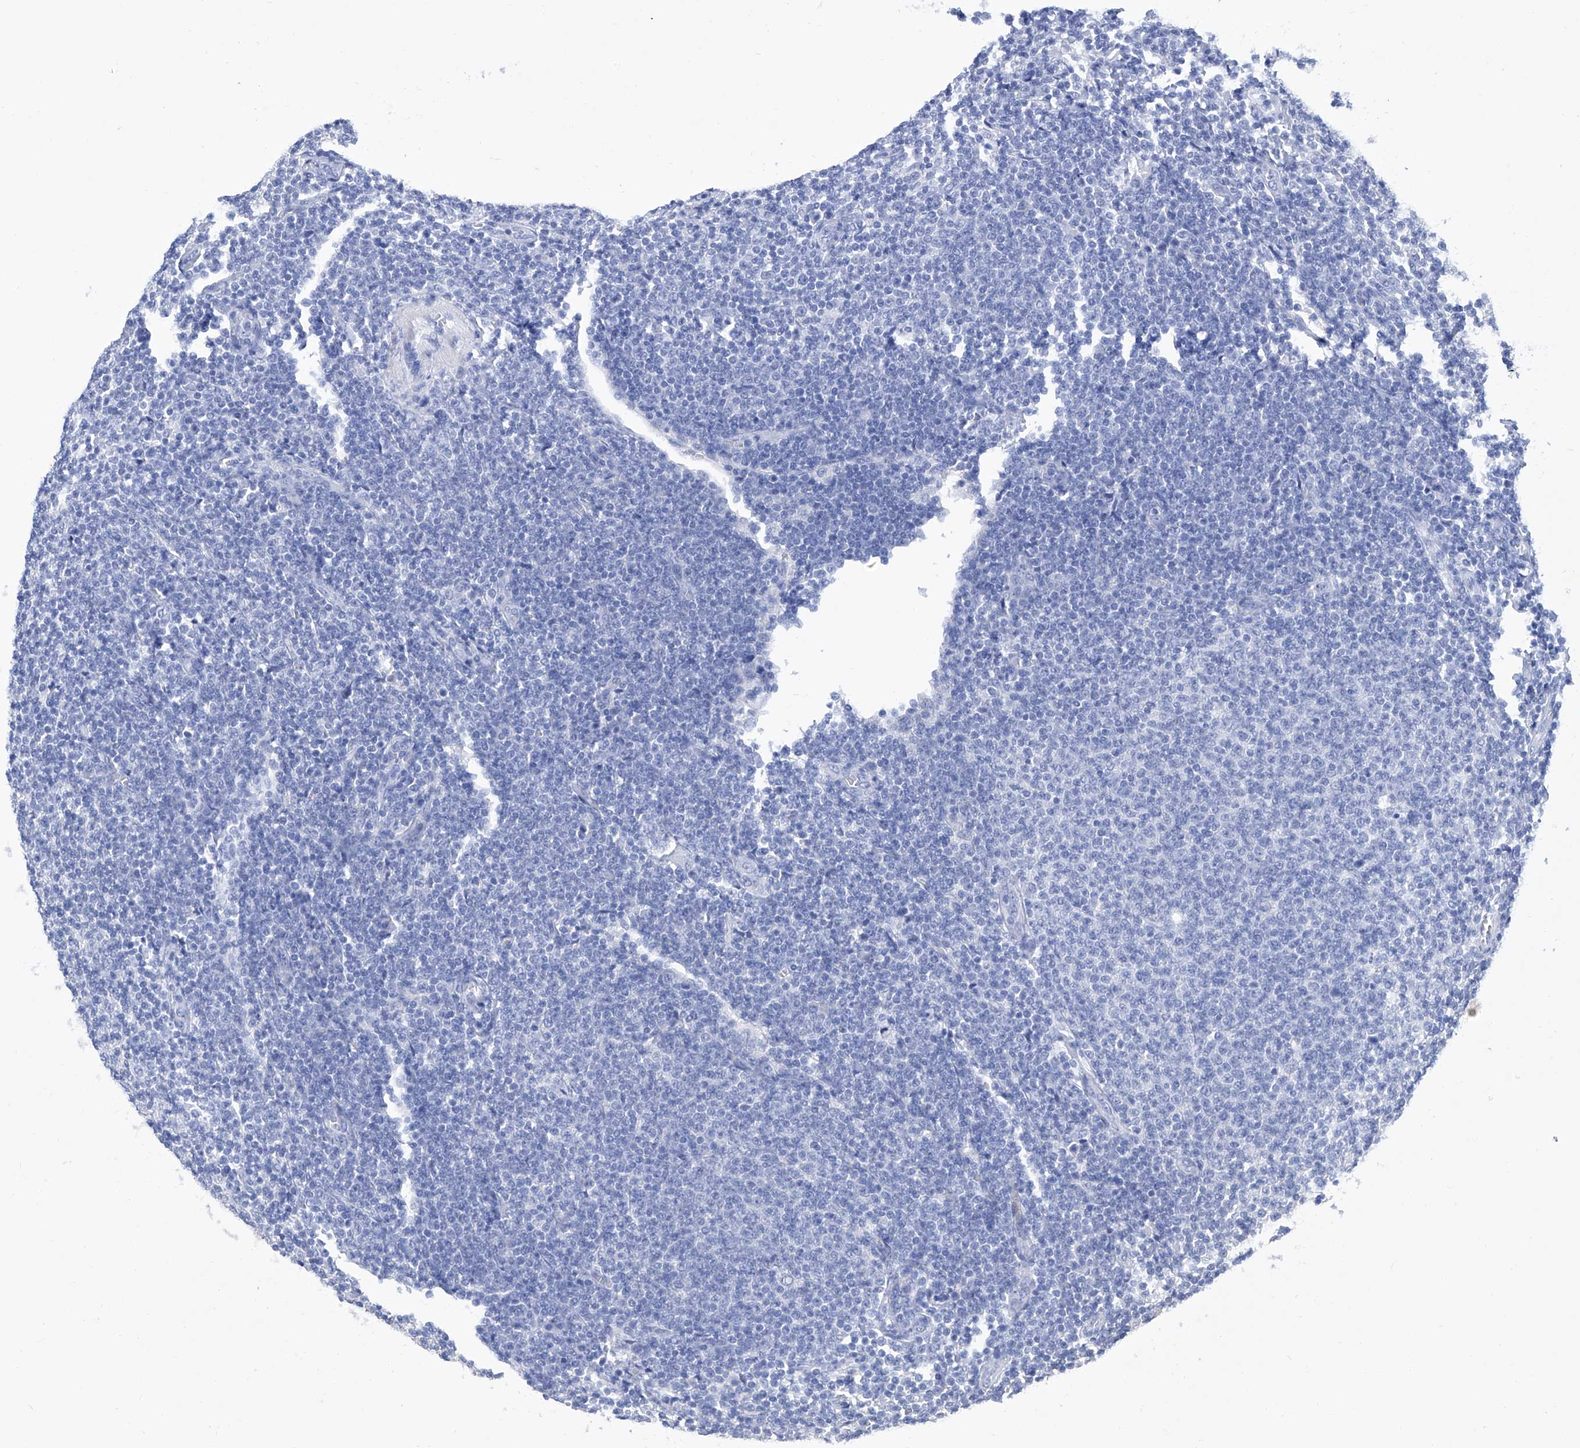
{"staining": {"intensity": "negative", "quantity": "none", "location": "none"}, "tissue": "lymphoma", "cell_type": "Tumor cells", "image_type": "cancer", "snomed": [{"axis": "morphology", "description": "Malignant lymphoma, non-Hodgkin's type, Low grade"}, {"axis": "topography", "description": "Lymph node"}], "caption": "DAB immunohistochemical staining of human low-grade malignant lymphoma, non-Hodgkin's type exhibits no significant expression in tumor cells. The staining is performed using DAB brown chromogen with nuclei counter-stained in using hematoxylin.", "gene": "GPT", "patient": {"sex": "male", "age": 66}}